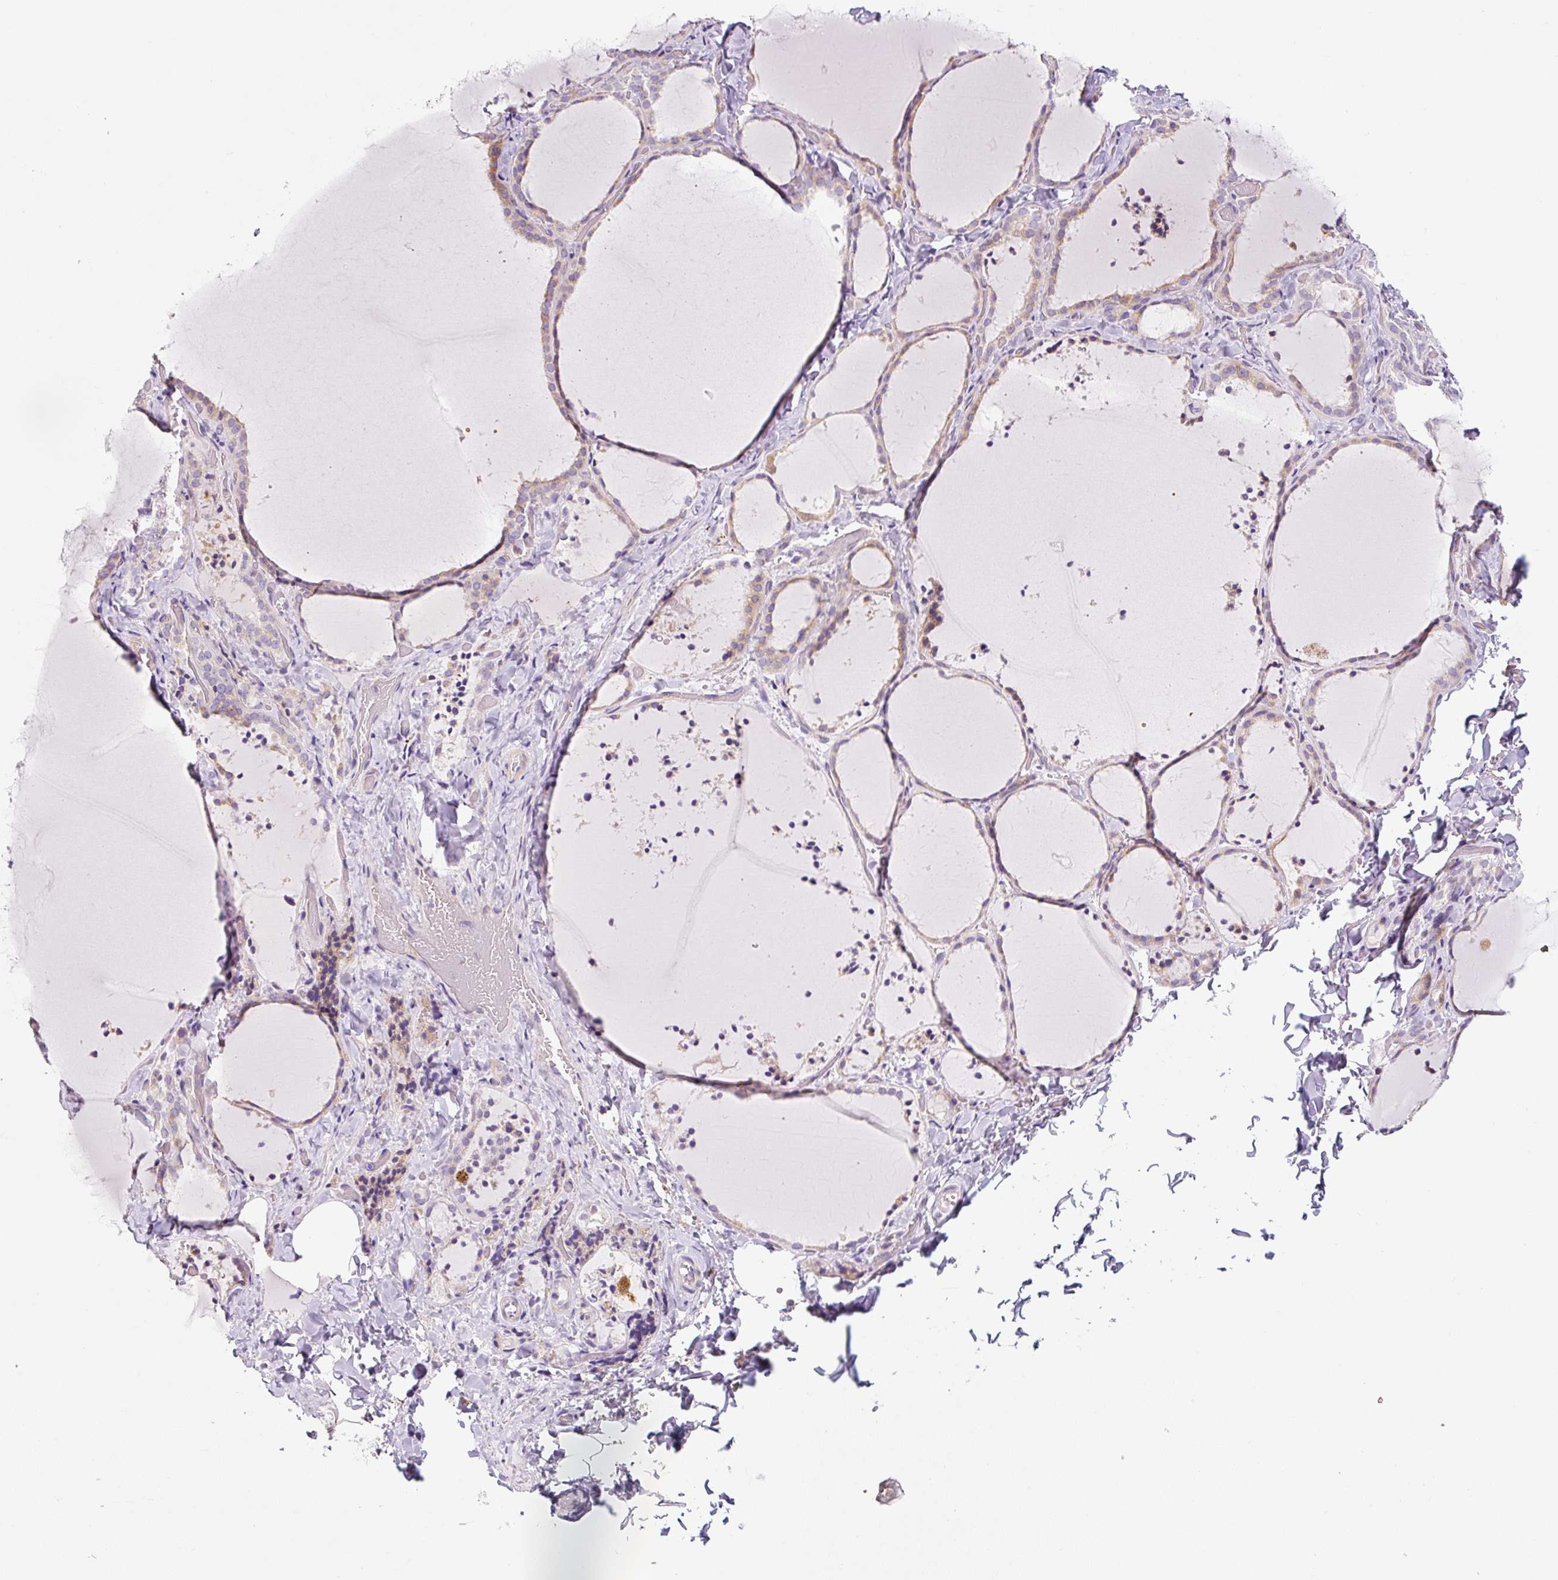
{"staining": {"intensity": "weak", "quantity": "25%-75%", "location": "cytoplasmic/membranous"}, "tissue": "thyroid gland", "cell_type": "Glandular cells", "image_type": "normal", "snomed": [{"axis": "morphology", "description": "Normal tissue, NOS"}, {"axis": "topography", "description": "Thyroid gland"}], "caption": "IHC photomicrograph of normal thyroid gland: thyroid gland stained using immunohistochemistry (IHC) reveals low levels of weak protein expression localized specifically in the cytoplasmic/membranous of glandular cells, appearing as a cytoplasmic/membranous brown color.", "gene": "FUT10", "patient": {"sex": "female", "age": 22}}